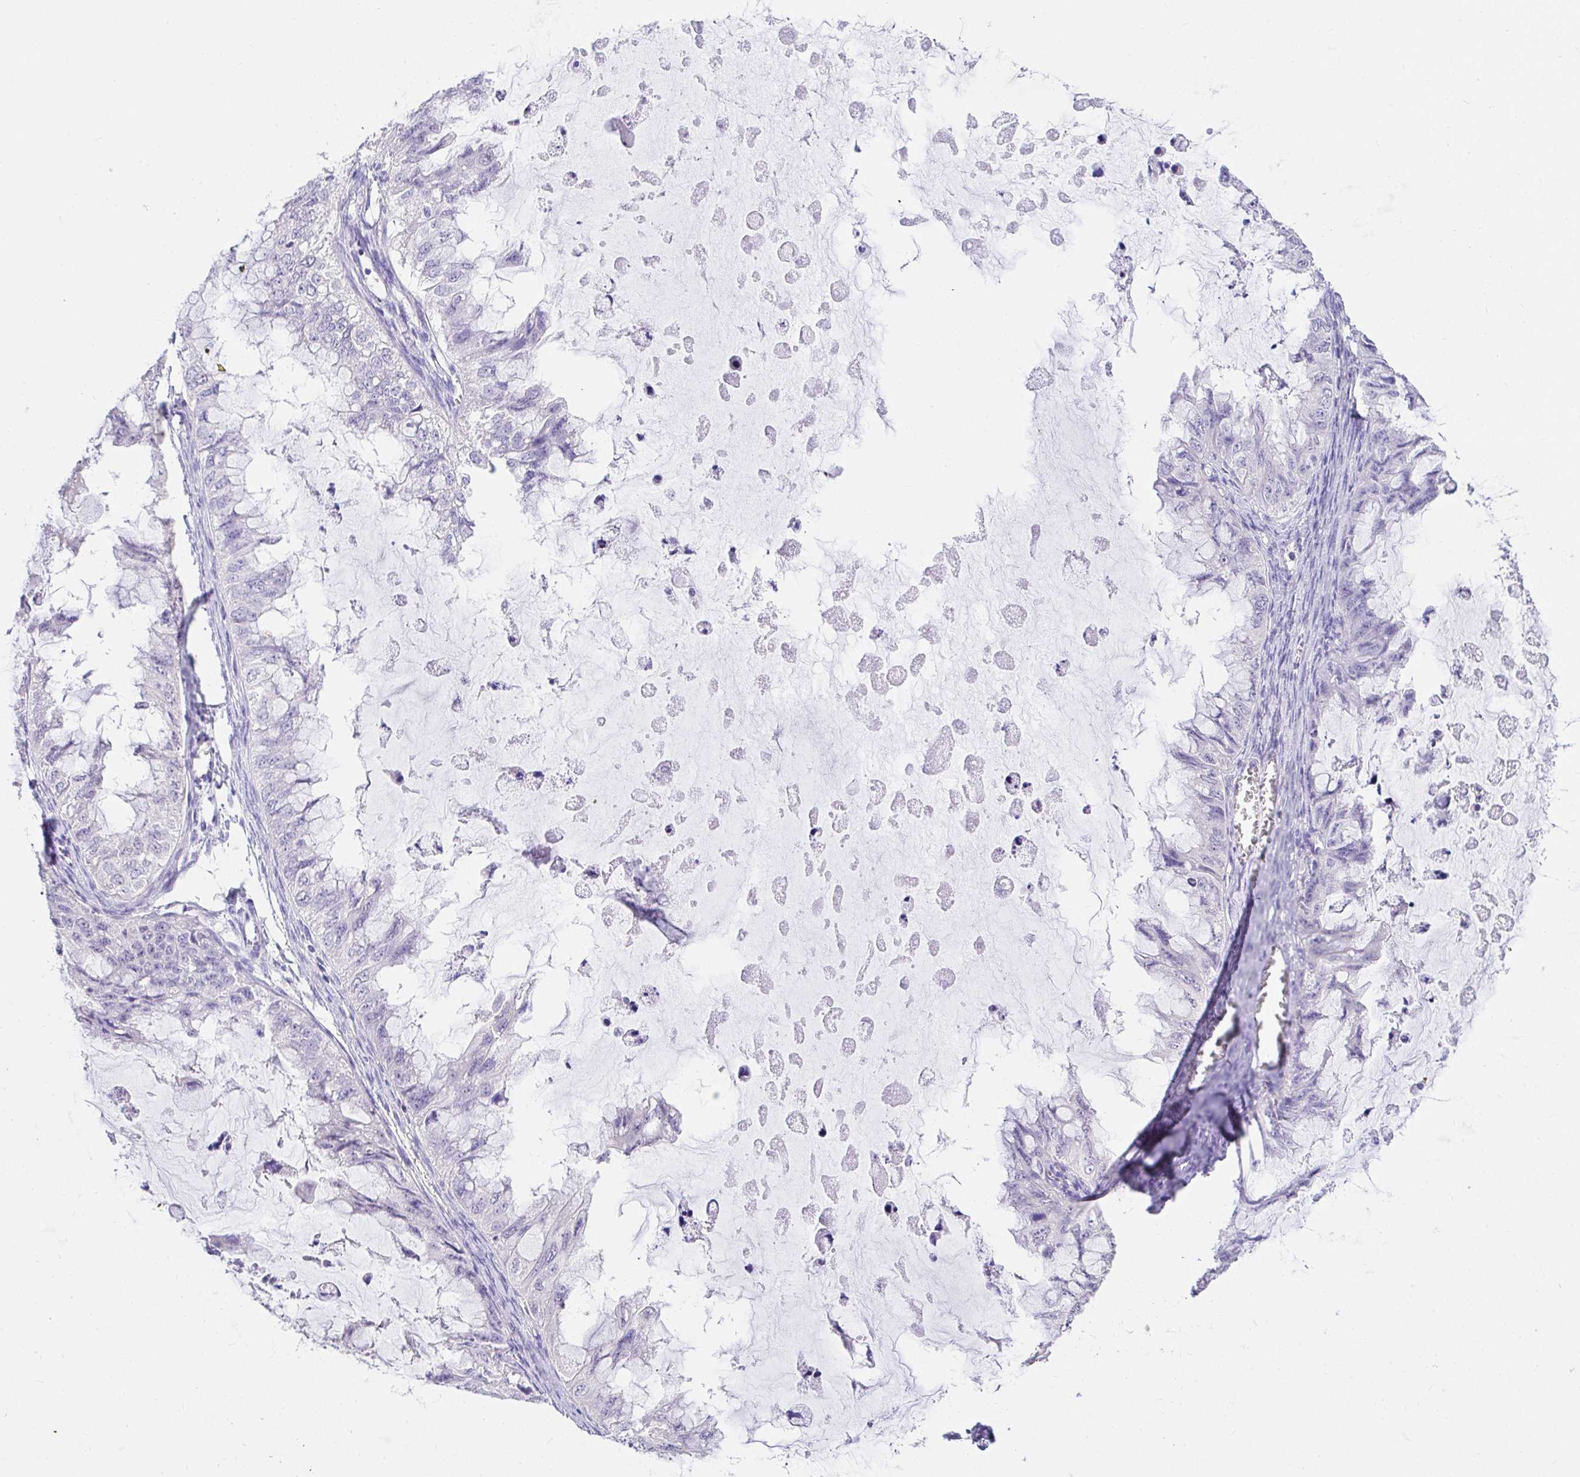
{"staining": {"intensity": "negative", "quantity": "none", "location": "none"}, "tissue": "ovarian cancer", "cell_type": "Tumor cells", "image_type": "cancer", "snomed": [{"axis": "morphology", "description": "Cystadenocarcinoma, mucinous, NOS"}, {"axis": "topography", "description": "Ovary"}], "caption": "Histopathology image shows no protein staining in tumor cells of ovarian mucinous cystadenocarcinoma tissue.", "gene": "CDO1", "patient": {"sex": "female", "age": 72}}